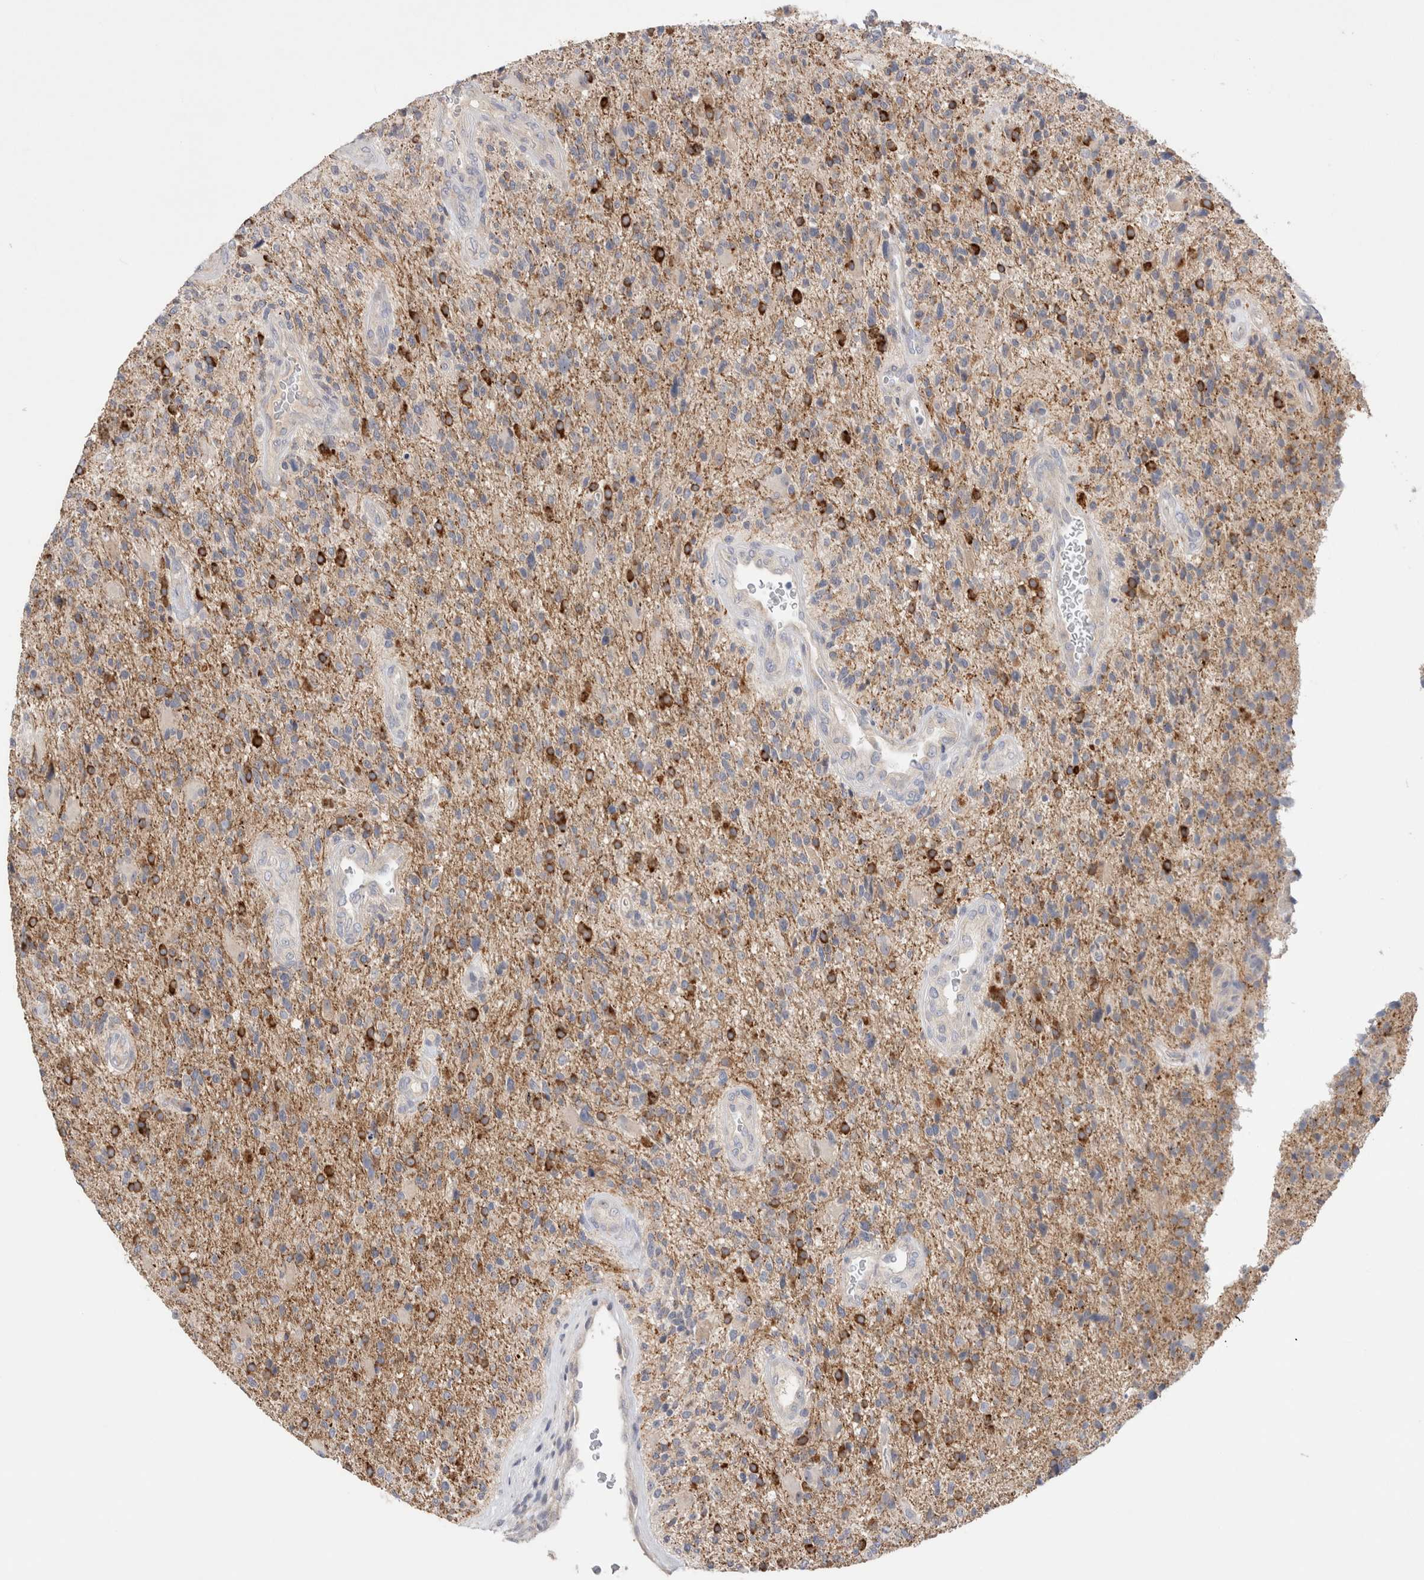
{"staining": {"intensity": "weak", "quantity": "<25%", "location": "cytoplasmic/membranous"}, "tissue": "glioma", "cell_type": "Tumor cells", "image_type": "cancer", "snomed": [{"axis": "morphology", "description": "Glioma, malignant, High grade"}, {"axis": "topography", "description": "Brain"}], "caption": "Immunohistochemical staining of human glioma reveals no significant expression in tumor cells.", "gene": "CHADL", "patient": {"sex": "male", "age": 72}}